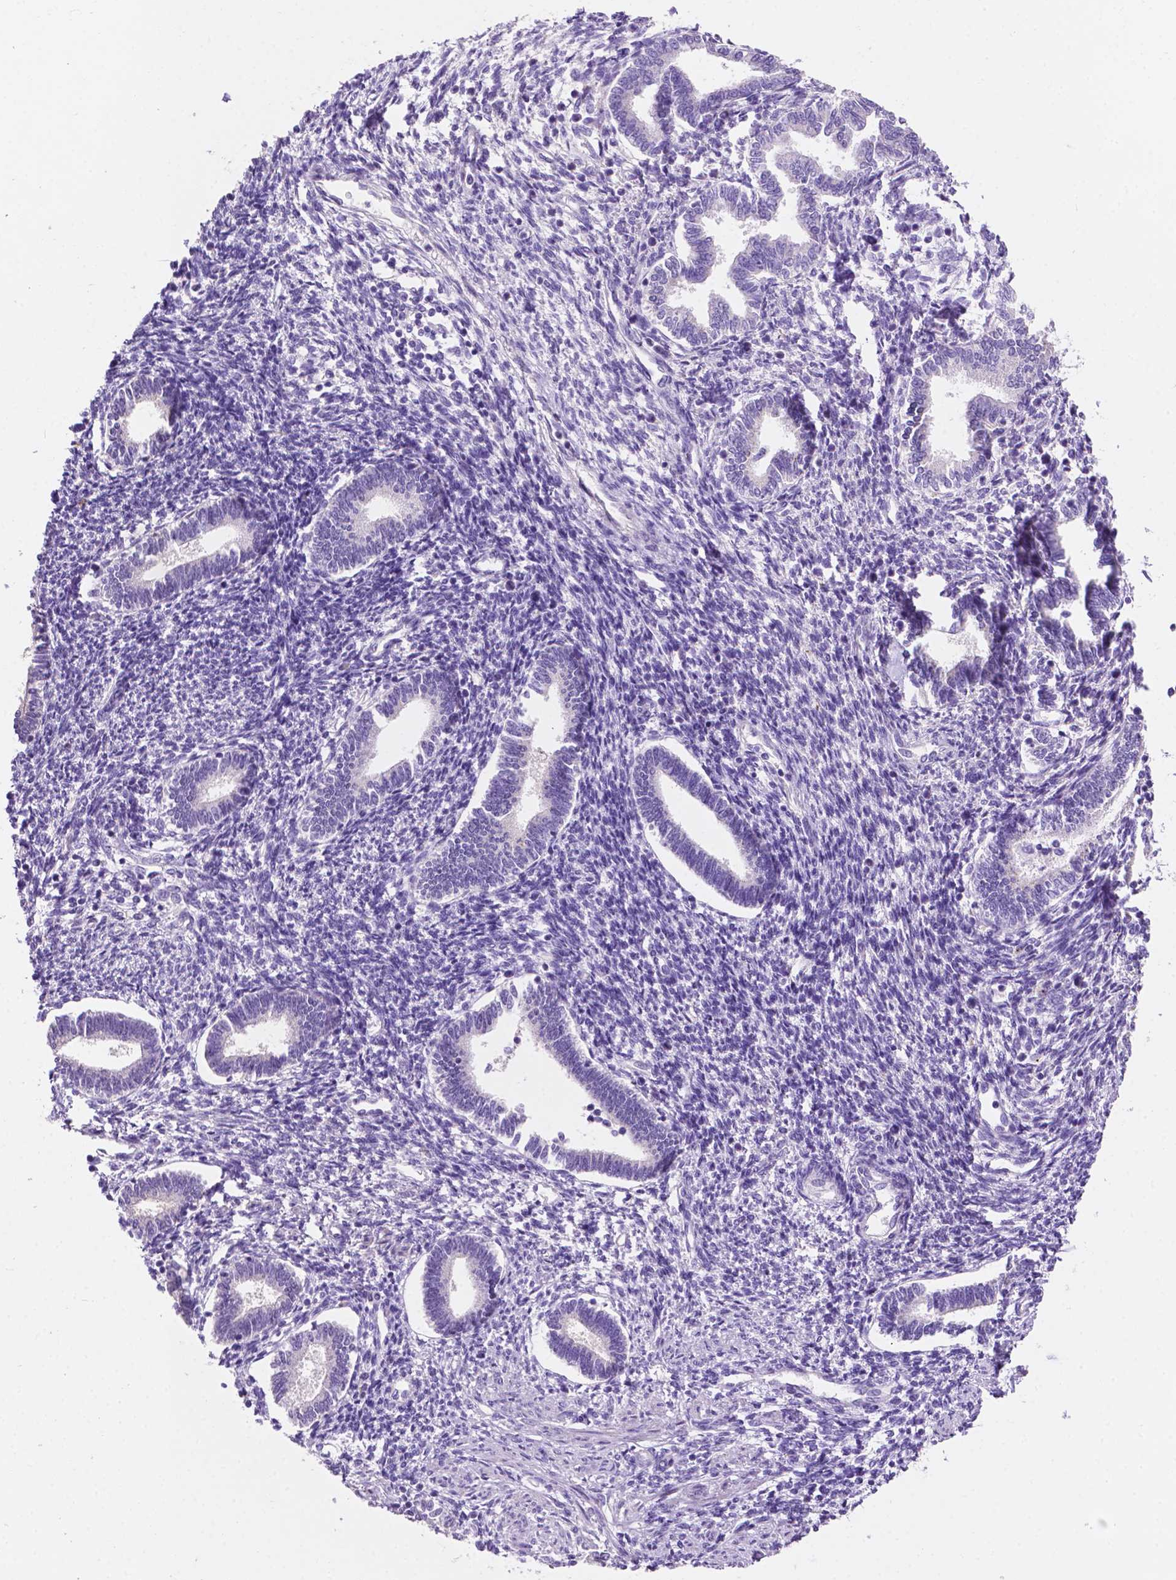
{"staining": {"intensity": "negative", "quantity": "none", "location": "none"}, "tissue": "endometrium", "cell_type": "Cells in endometrial stroma", "image_type": "normal", "snomed": [{"axis": "morphology", "description": "Normal tissue, NOS"}, {"axis": "topography", "description": "Endometrium"}], "caption": "High power microscopy photomicrograph of an immunohistochemistry micrograph of normal endometrium, revealing no significant positivity in cells in endometrial stroma.", "gene": "CLDN17", "patient": {"sex": "female", "age": 42}}